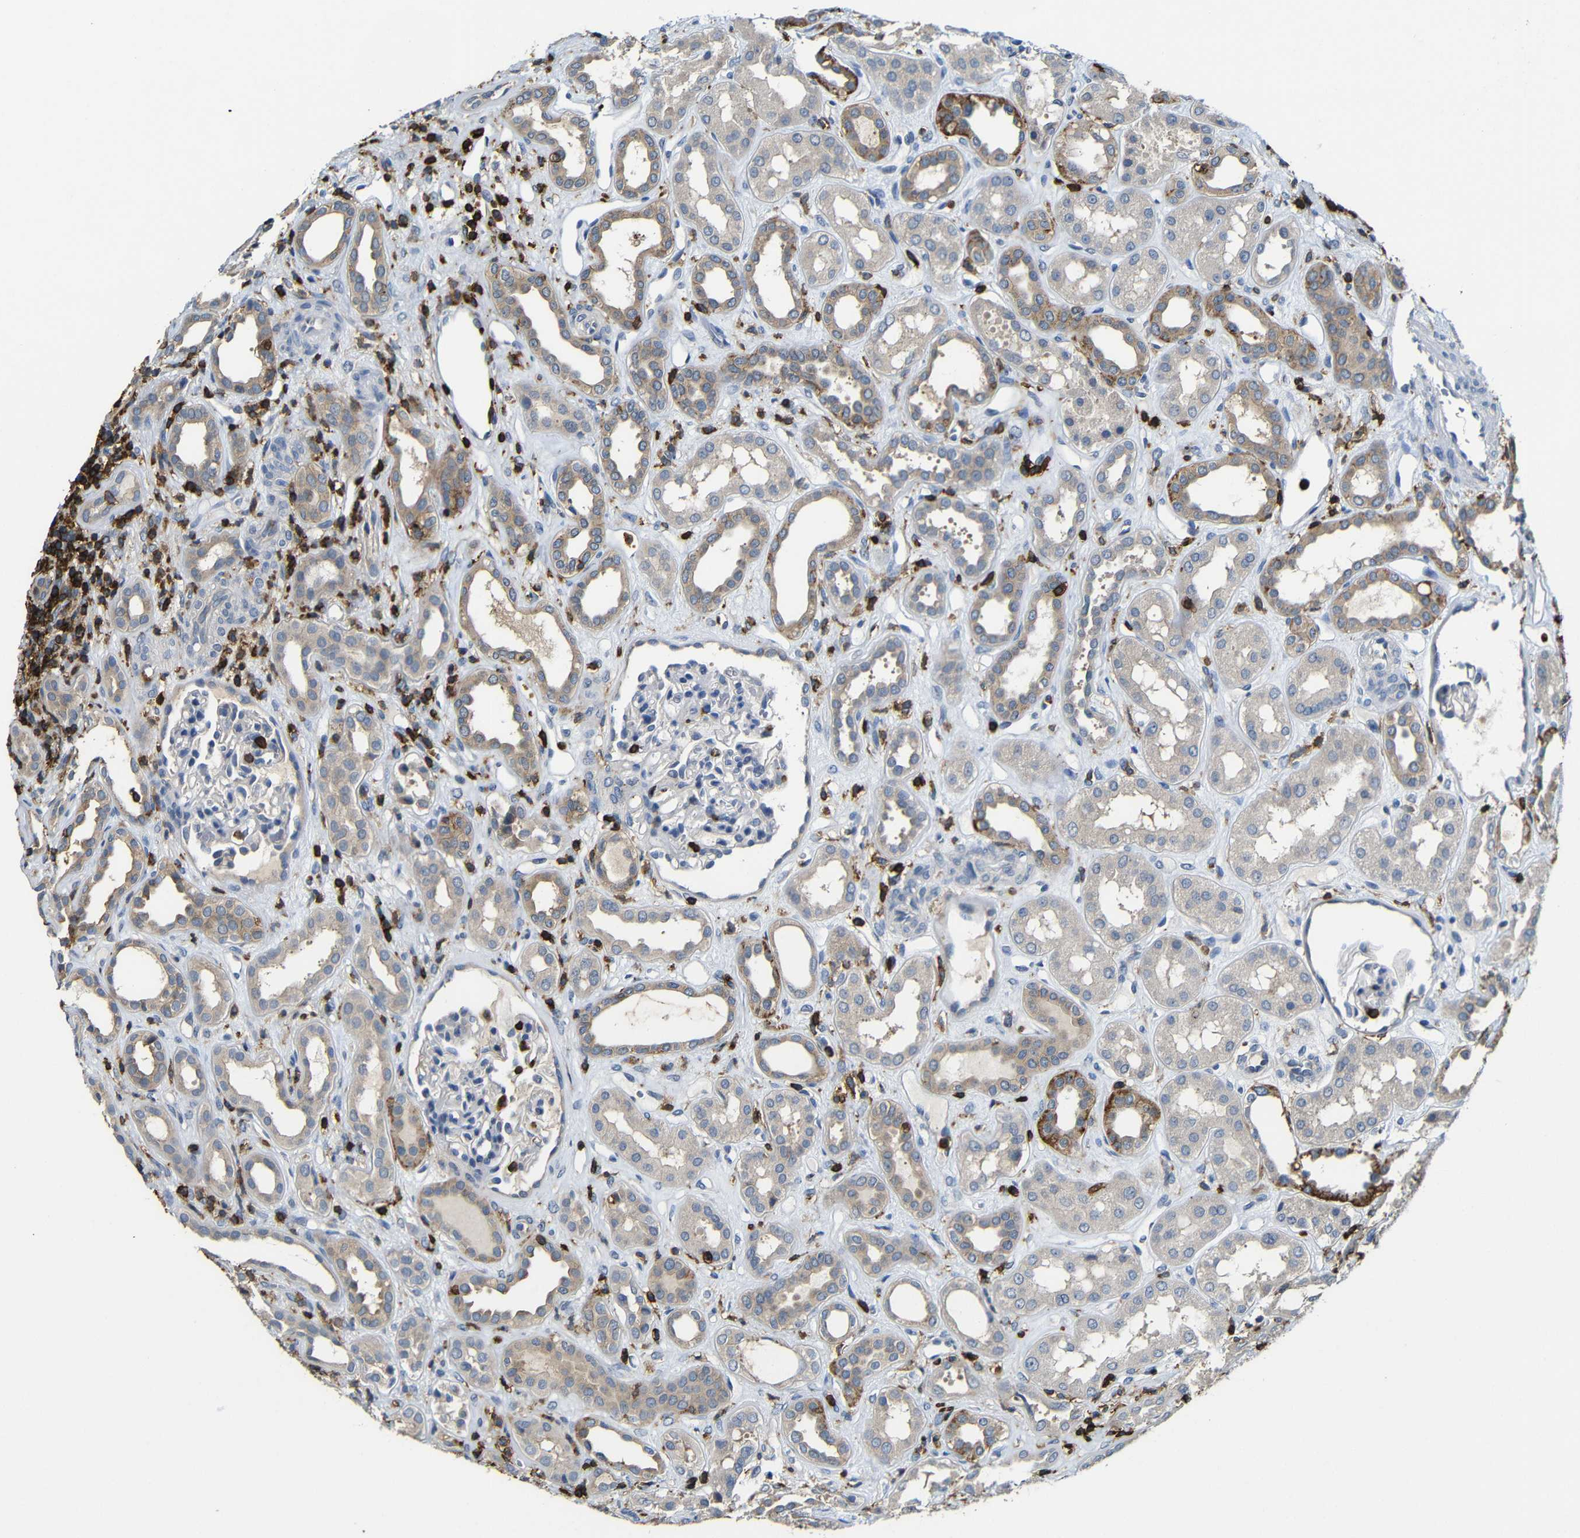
{"staining": {"intensity": "strong", "quantity": "<25%", "location": "cytoplasmic/membranous"}, "tissue": "kidney", "cell_type": "Cells in glomeruli", "image_type": "normal", "snomed": [{"axis": "morphology", "description": "Normal tissue, NOS"}, {"axis": "topography", "description": "Kidney"}], "caption": "This is an image of immunohistochemistry staining of benign kidney, which shows strong staining in the cytoplasmic/membranous of cells in glomeruli.", "gene": "P2RY12", "patient": {"sex": "male", "age": 59}}